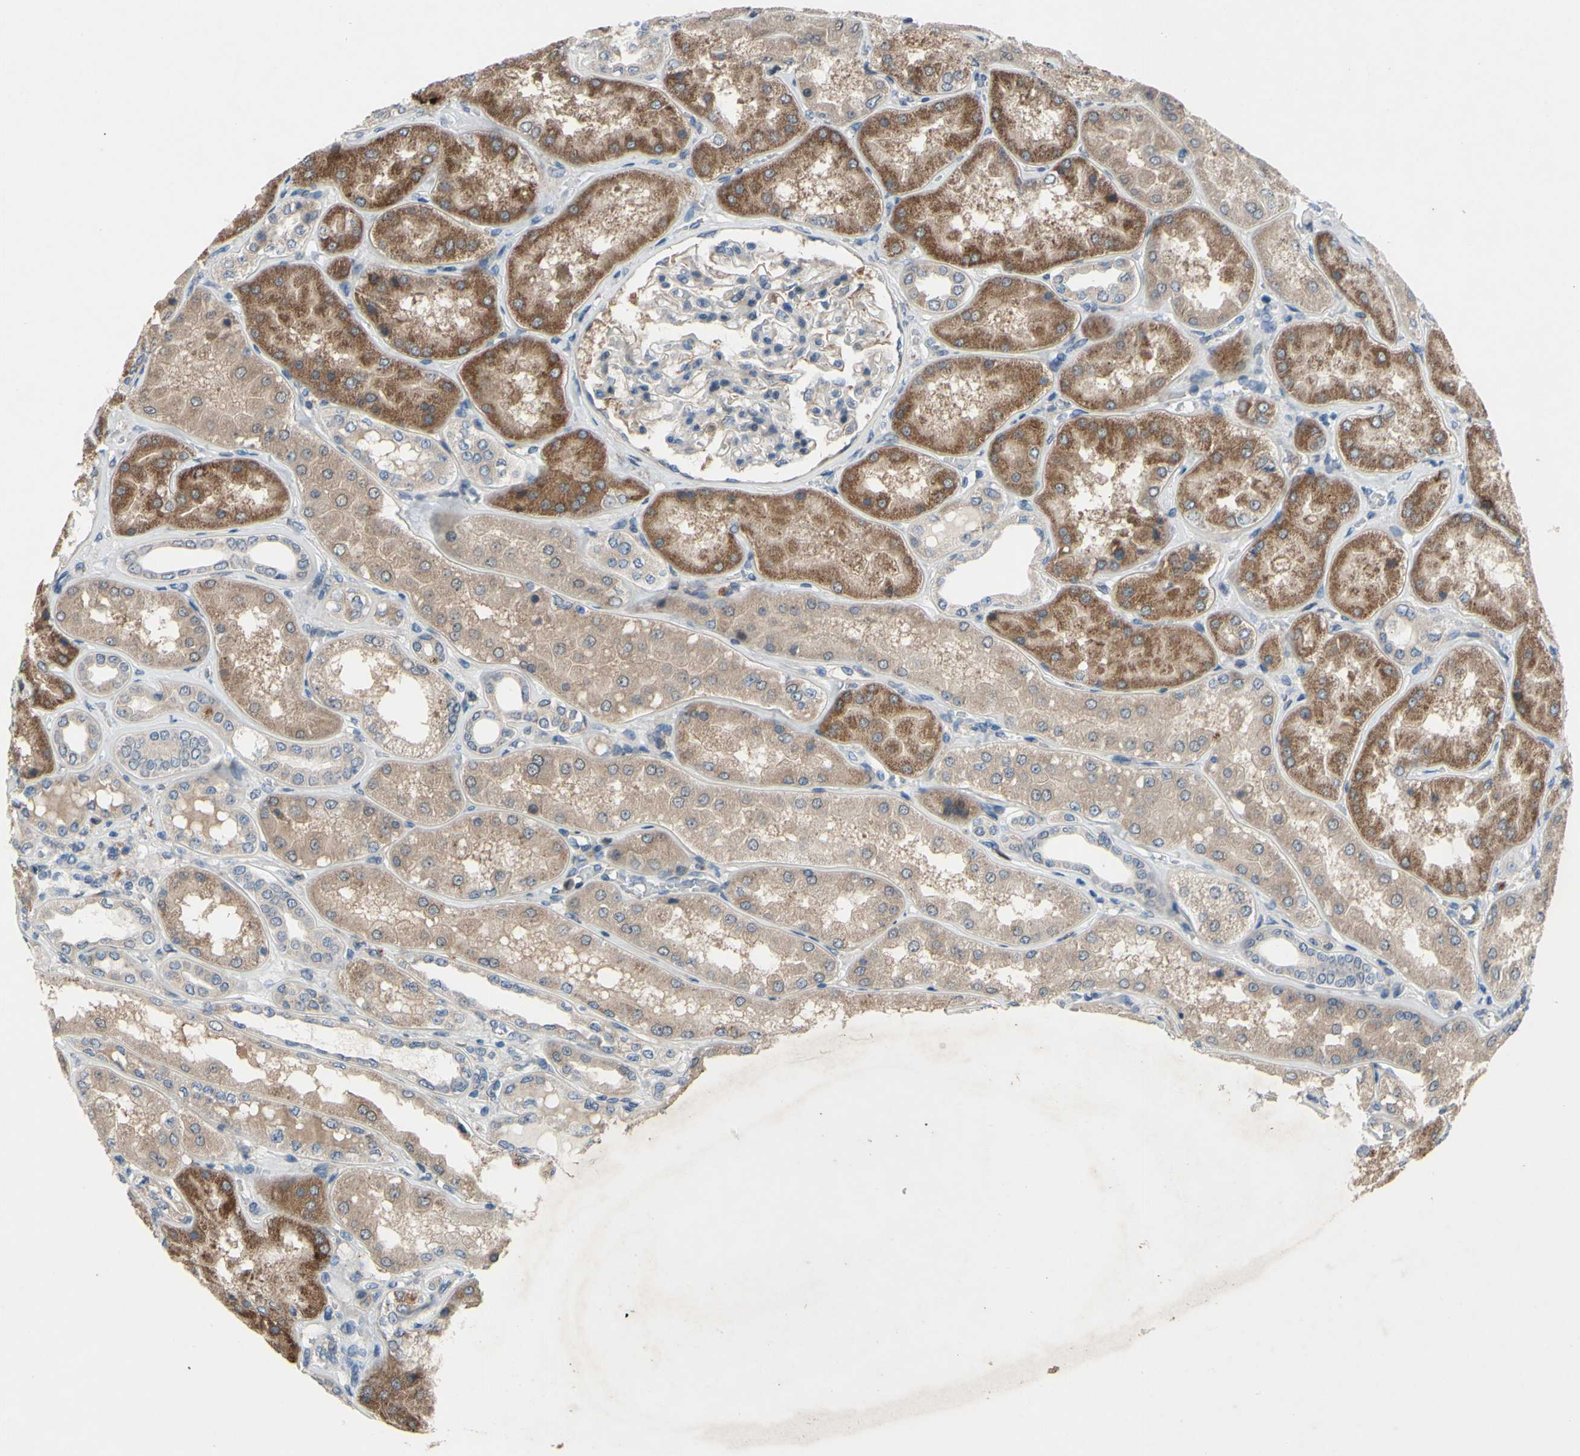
{"staining": {"intensity": "weak", "quantity": ">75%", "location": "cytoplasmic/membranous"}, "tissue": "kidney", "cell_type": "Cells in glomeruli", "image_type": "normal", "snomed": [{"axis": "morphology", "description": "Normal tissue, NOS"}, {"axis": "topography", "description": "Kidney"}], "caption": "The image demonstrates staining of unremarkable kidney, revealing weak cytoplasmic/membranous protein expression (brown color) within cells in glomeruli.", "gene": "GRAMD2B", "patient": {"sex": "female", "age": 56}}